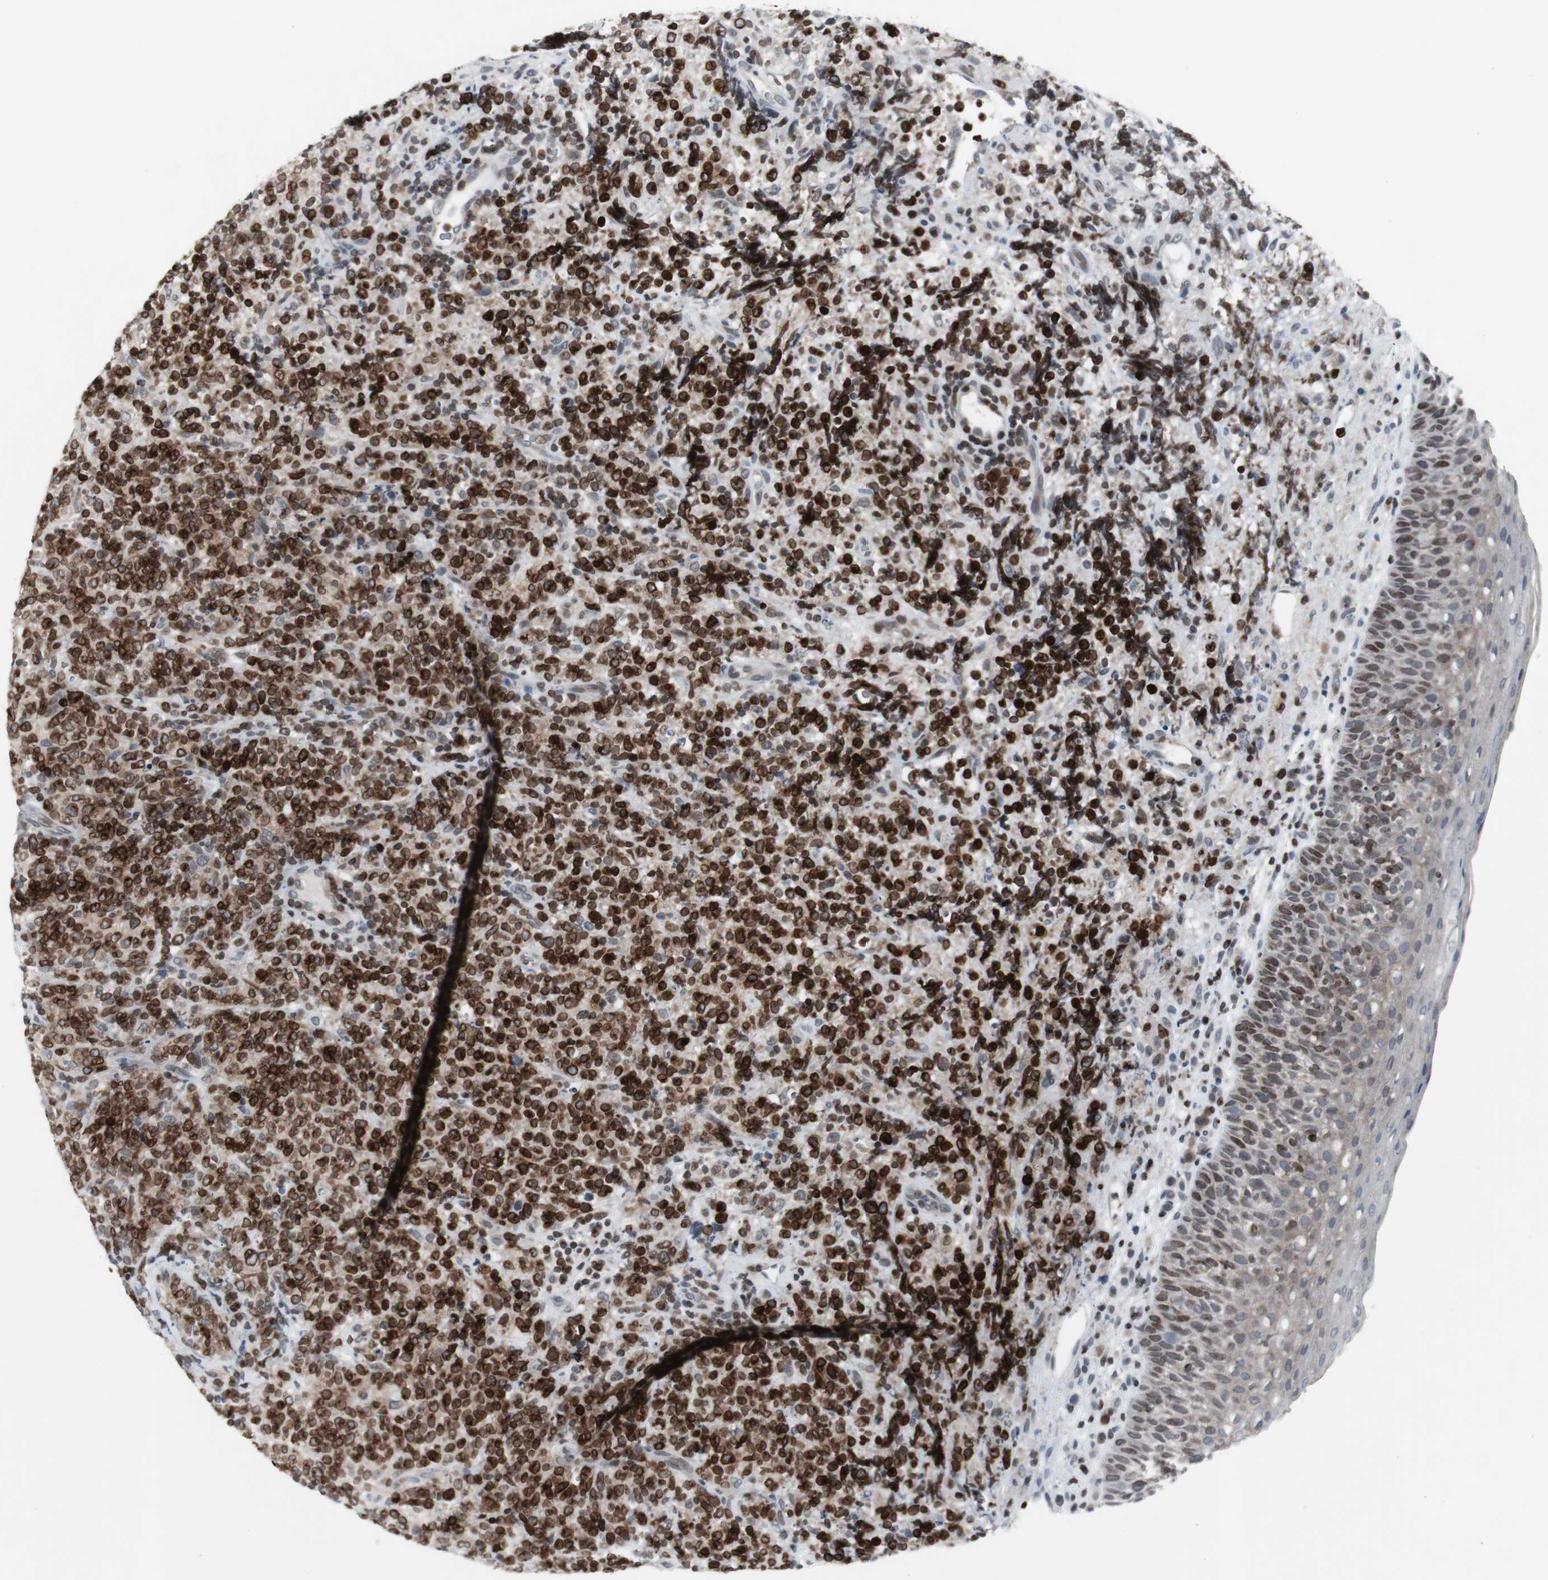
{"staining": {"intensity": "strong", "quantity": ">75%", "location": "cytoplasmic/membranous,nuclear"}, "tissue": "lymphoma", "cell_type": "Tumor cells", "image_type": "cancer", "snomed": [{"axis": "morphology", "description": "Malignant lymphoma, non-Hodgkin's type, High grade"}, {"axis": "topography", "description": "Tonsil"}], "caption": "The immunohistochemical stain shows strong cytoplasmic/membranous and nuclear staining in tumor cells of lymphoma tissue.", "gene": "ZNF396", "patient": {"sex": "female", "age": 36}}